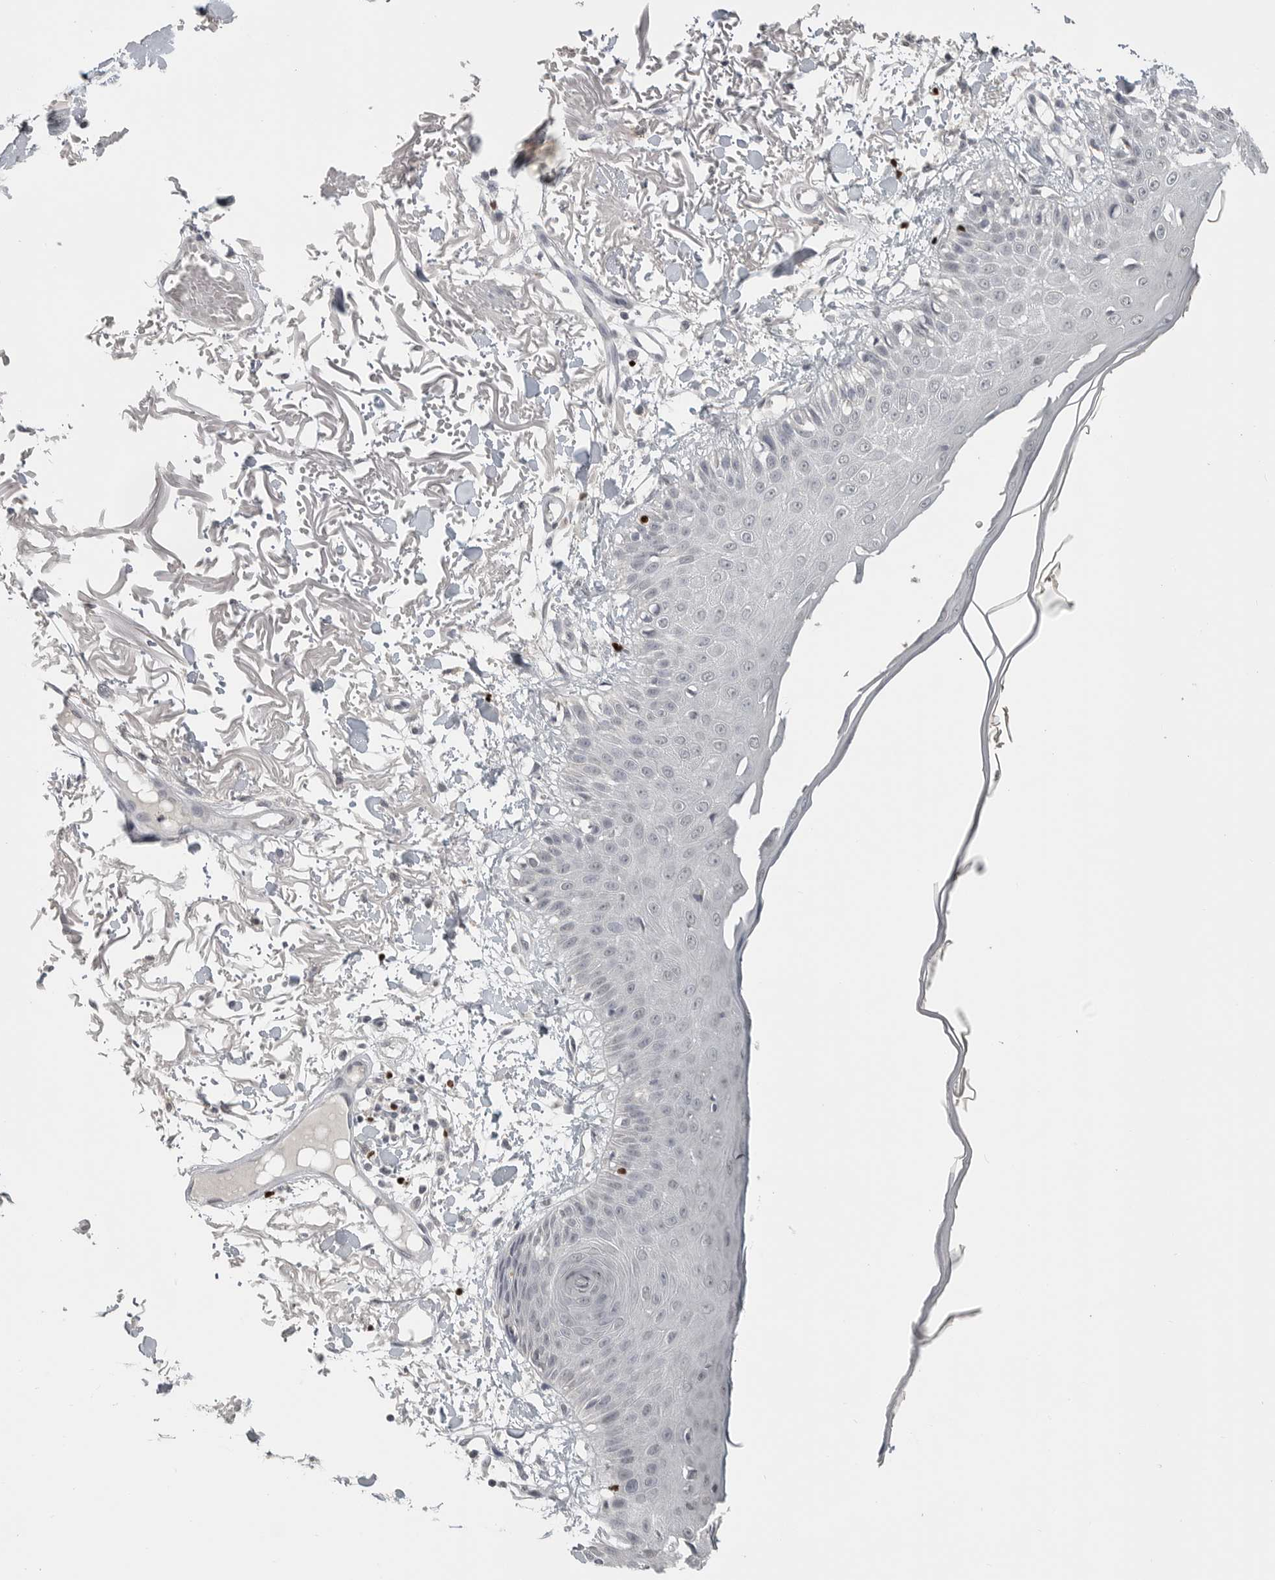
{"staining": {"intensity": "negative", "quantity": "none", "location": "none"}, "tissue": "skin", "cell_type": "Fibroblasts", "image_type": "normal", "snomed": [{"axis": "morphology", "description": "Normal tissue, NOS"}, {"axis": "morphology", "description": "Squamous cell carcinoma, NOS"}, {"axis": "topography", "description": "Skin"}, {"axis": "topography", "description": "Peripheral nerve tissue"}], "caption": "Immunohistochemical staining of normal skin exhibits no significant positivity in fibroblasts.", "gene": "FOXP3", "patient": {"sex": "male", "age": 83}}